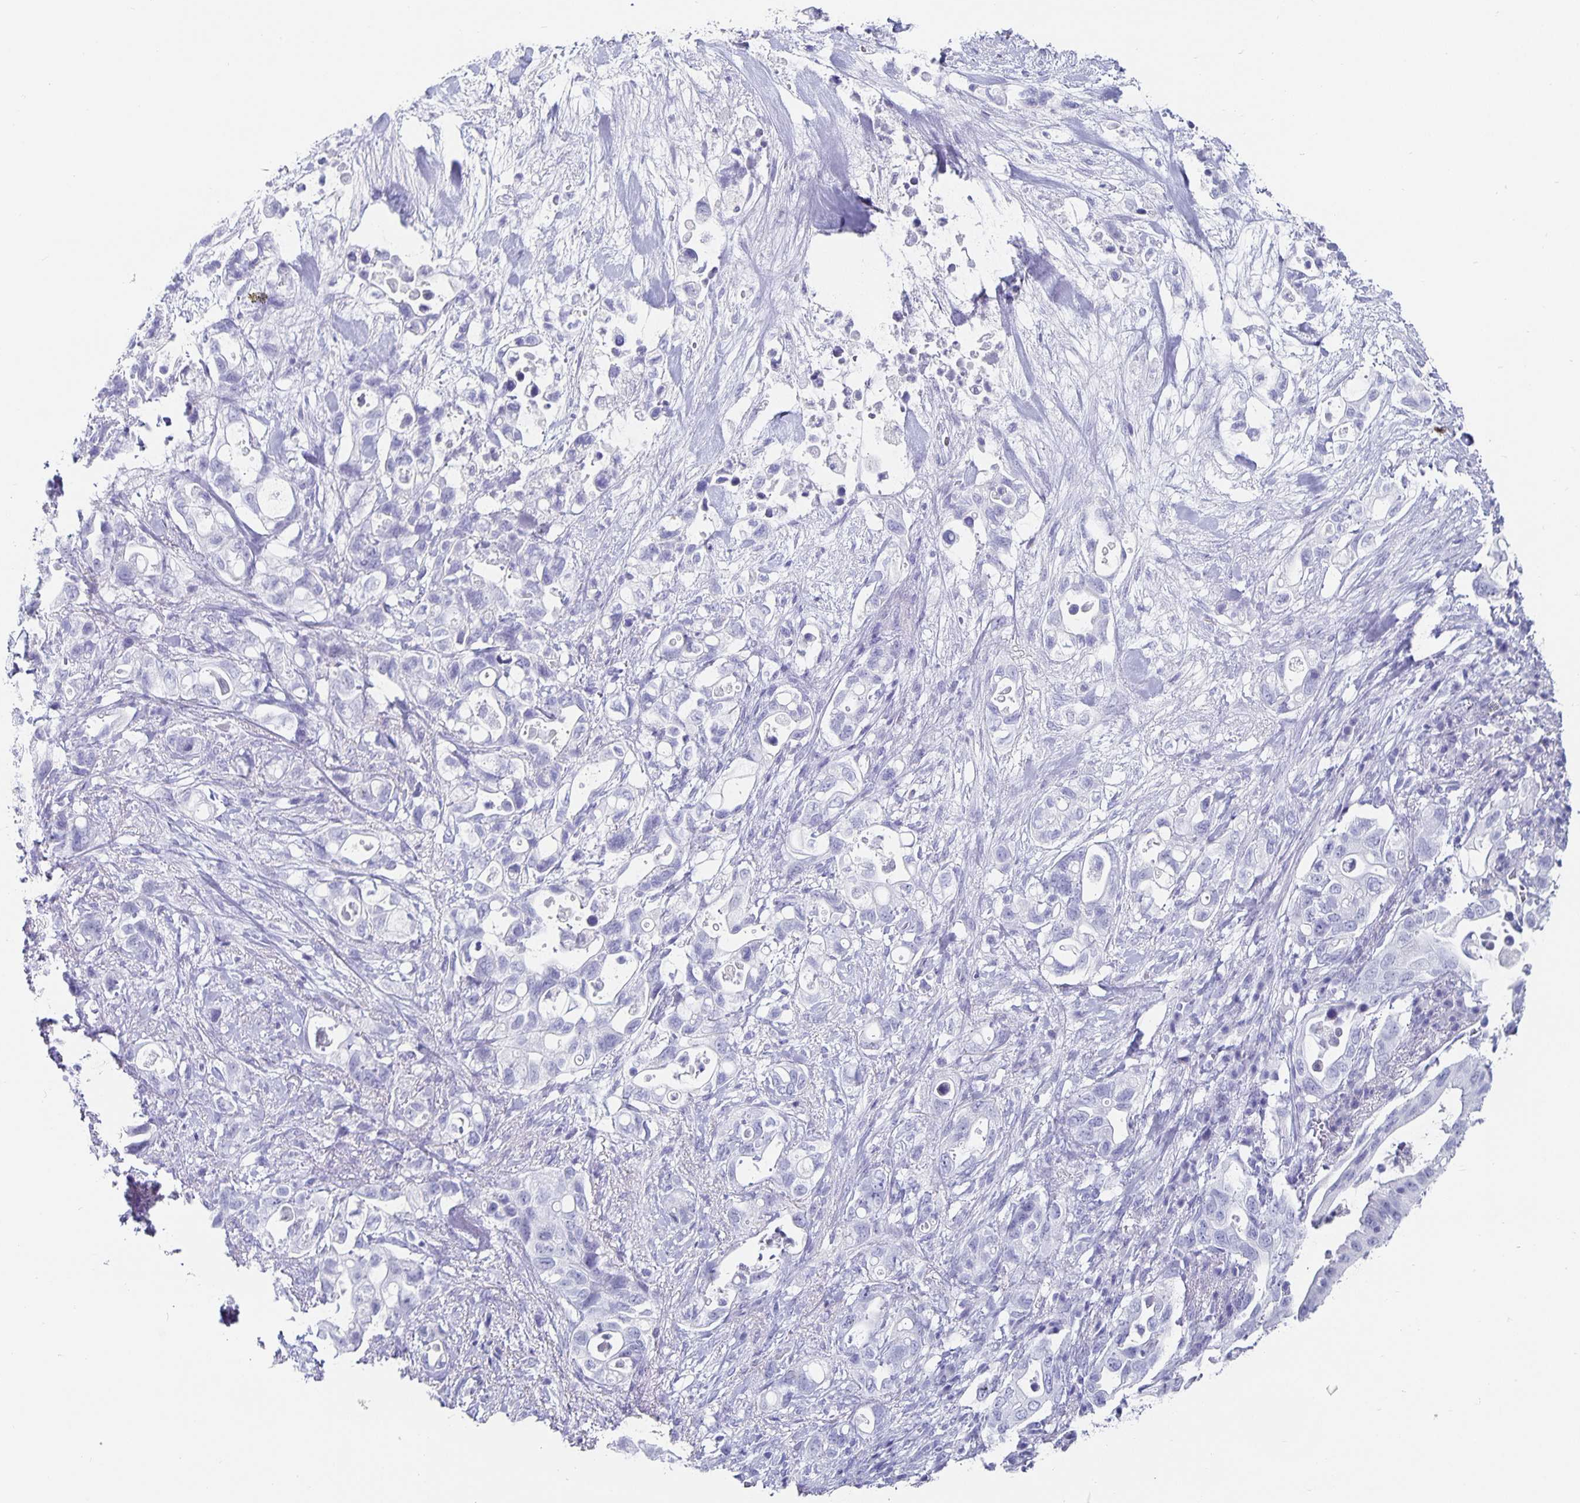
{"staining": {"intensity": "negative", "quantity": "none", "location": "none"}, "tissue": "pancreatic cancer", "cell_type": "Tumor cells", "image_type": "cancer", "snomed": [{"axis": "morphology", "description": "Adenocarcinoma, NOS"}, {"axis": "topography", "description": "Pancreas"}], "caption": "Pancreatic cancer (adenocarcinoma) stained for a protein using immunohistochemistry displays no staining tumor cells.", "gene": "CHGA", "patient": {"sex": "female", "age": 72}}